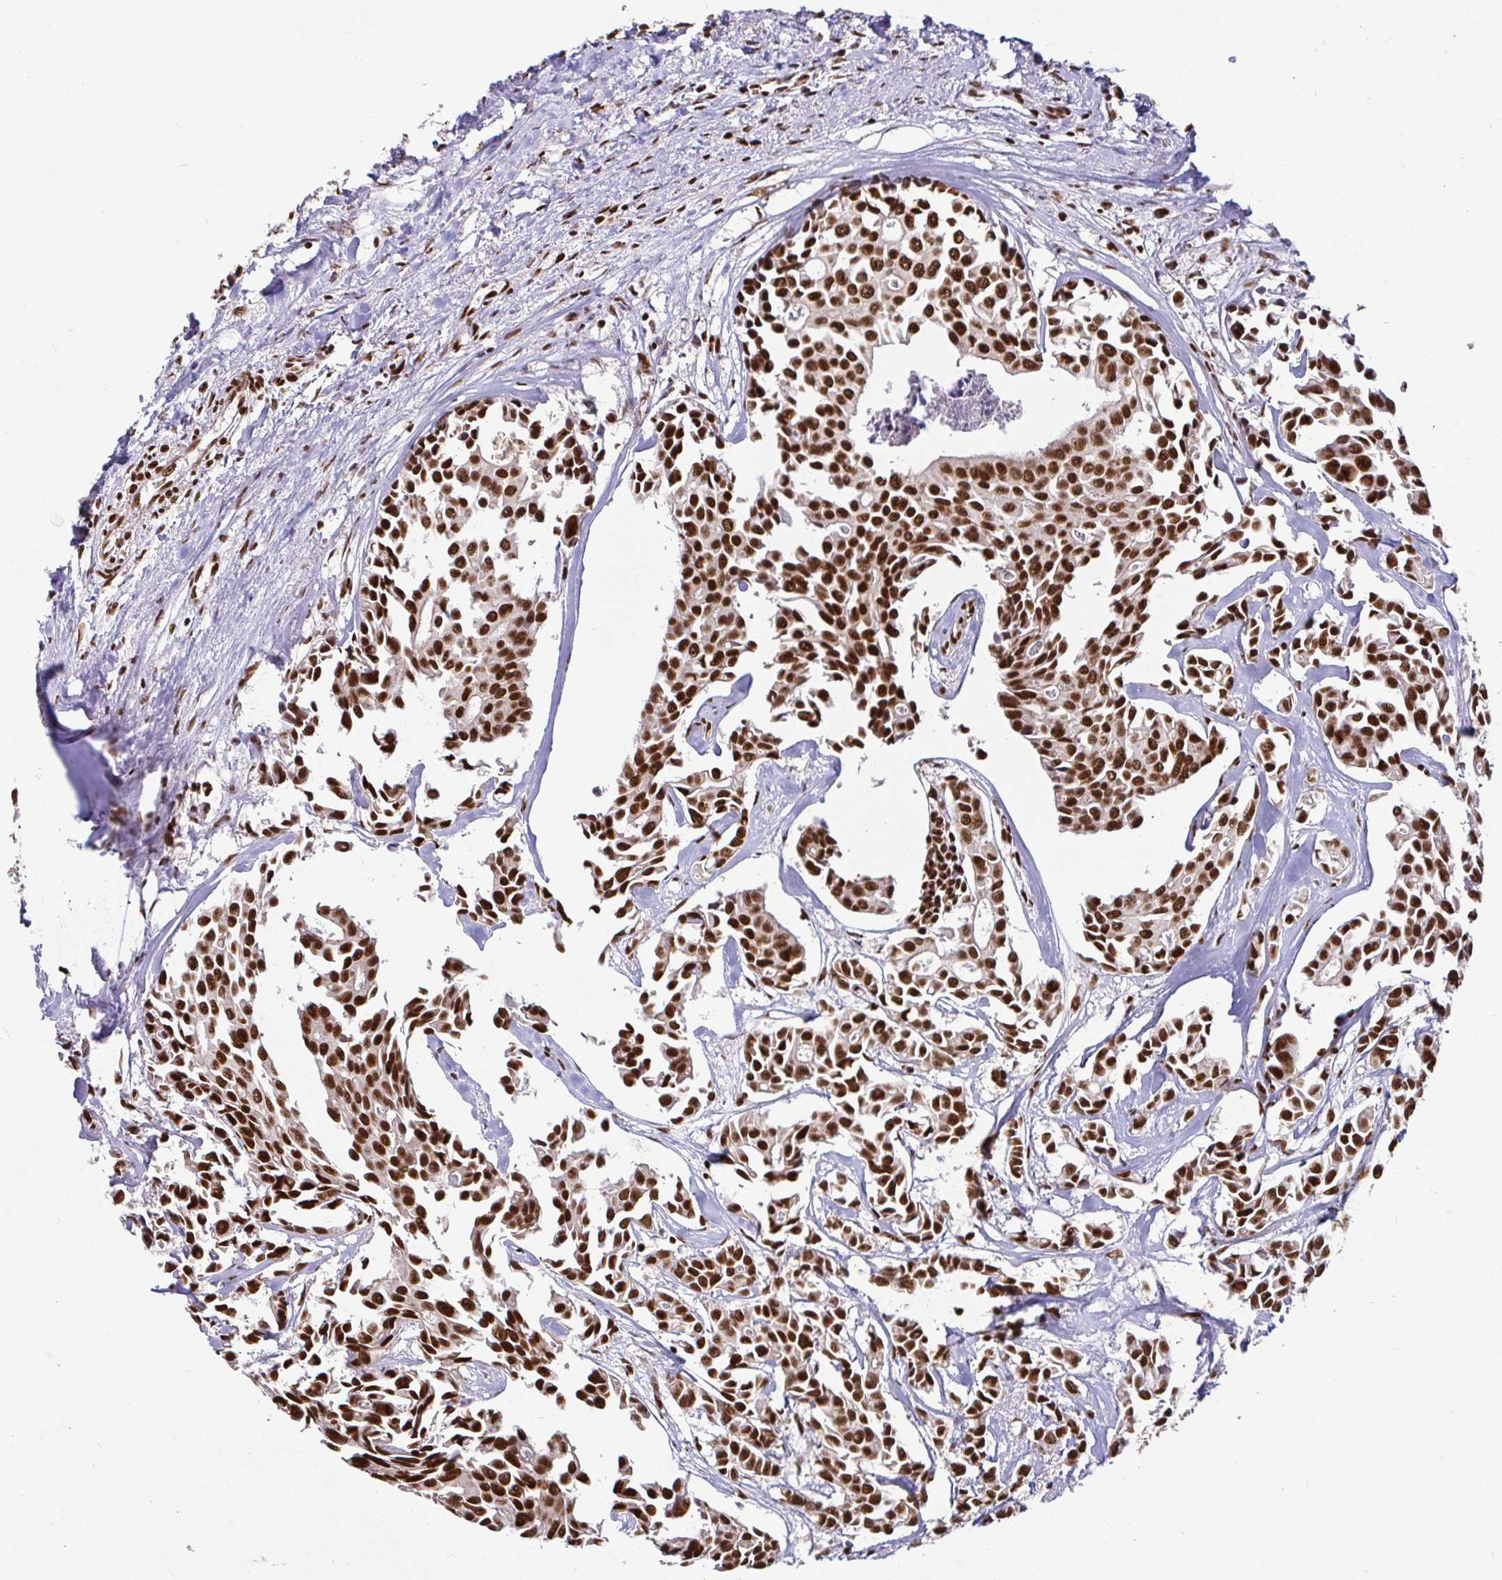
{"staining": {"intensity": "strong", "quantity": ">75%", "location": "nuclear"}, "tissue": "breast cancer", "cell_type": "Tumor cells", "image_type": "cancer", "snomed": [{"axis": "morphology", "description": "Duct carcinoma"}, {"axis": "topography", "description": "Breast"}], "caption": "Breast invasive ductal carcinoma tissue exhibits strong nuclear staining in approximately >75% of tumor cells, visualized by immunohistochemistry. The staining is performed using DAB (3,3'-diaminobenzidine) brown chromogen to label protein expression. The nuclei are counter-stained blue using hematoxylin.", "gene": "SP3", "patient": {"sex": "female", "age": 54}}